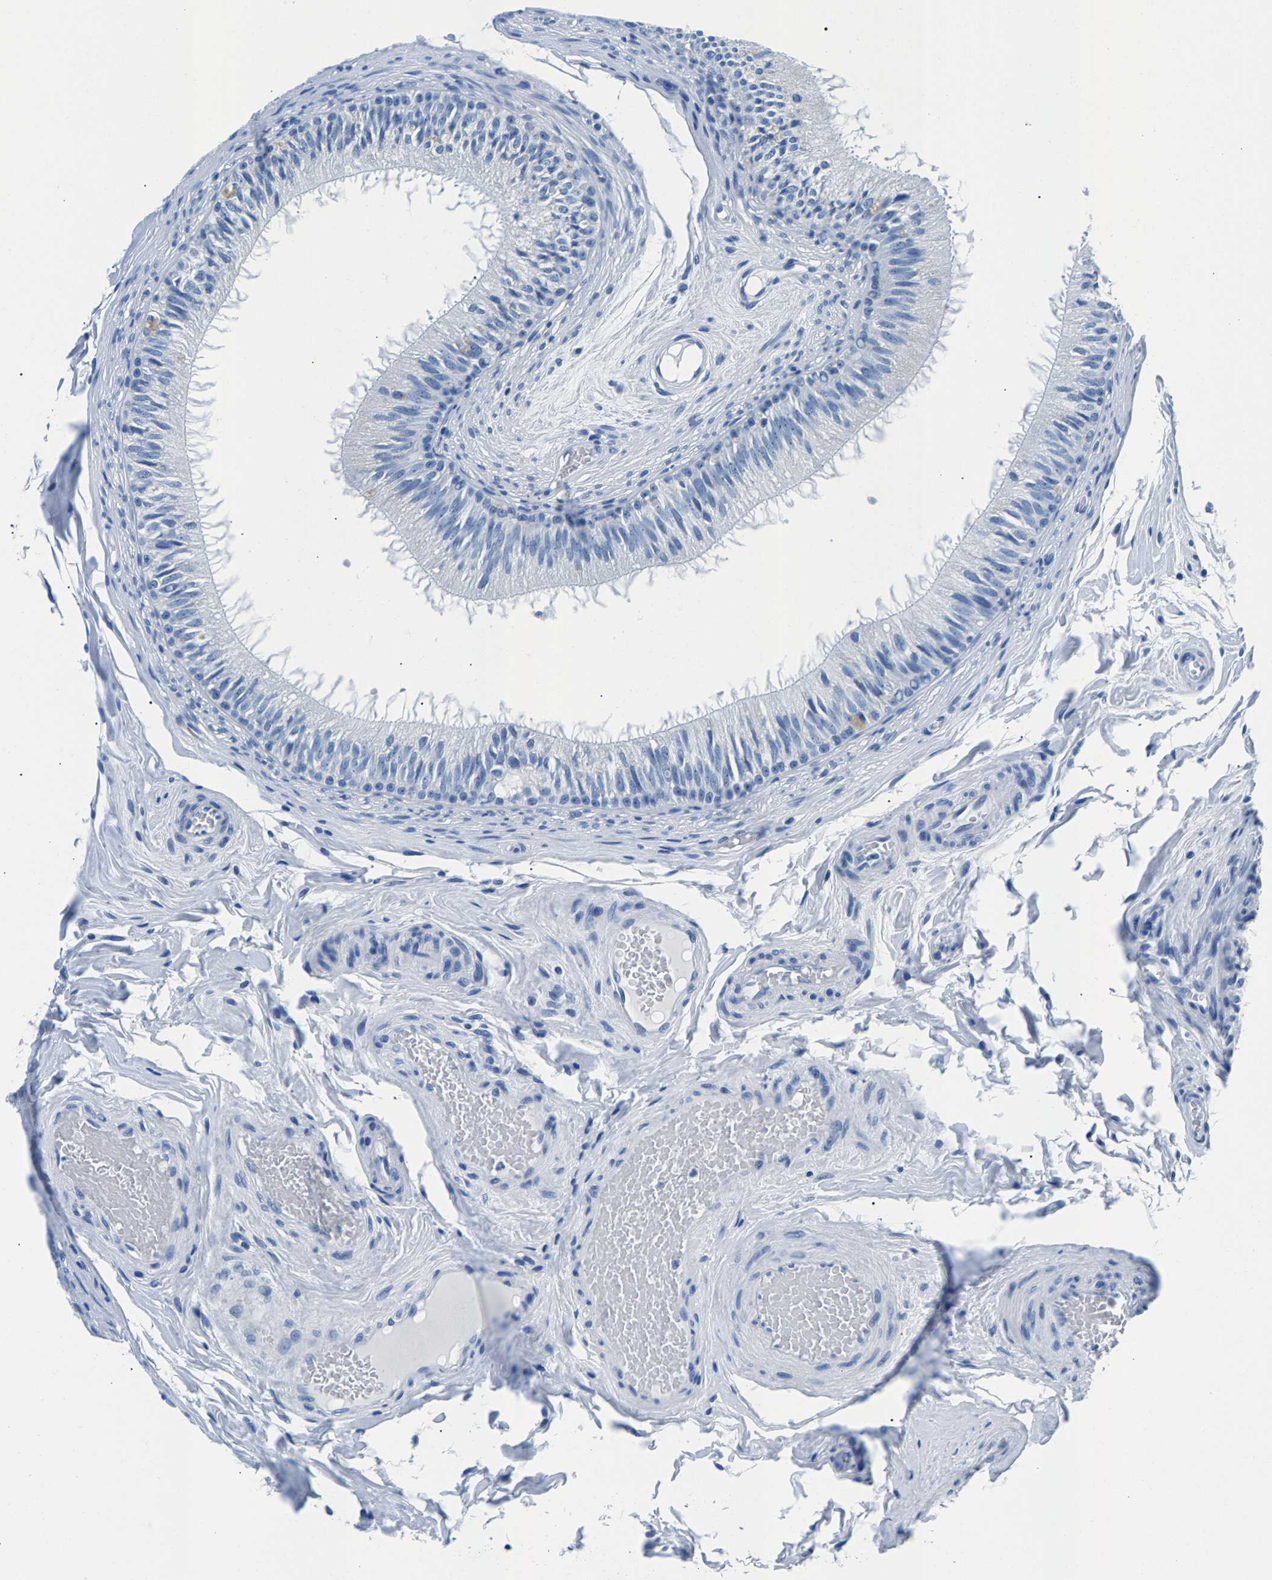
{"staining": {"intensity": "negative", "quantity": "none", "location": "none"}, "tissue": "epididymis", "cell_type": "Glandular cells", "image_type": "normal", "snomed": [{"axis": "morphology", "description": "Normal tissue, NOS"}, {"axis": "topography", "description": "Testis"}, {"axis": "topography", "description": "Epididymis"}], "caption": "This is an immunohistochemistry micrograph of normal epididymis. There is no staining in glandular cells.", "gene": "CPS1", "patient": {"sex": "male", "age": 36}}